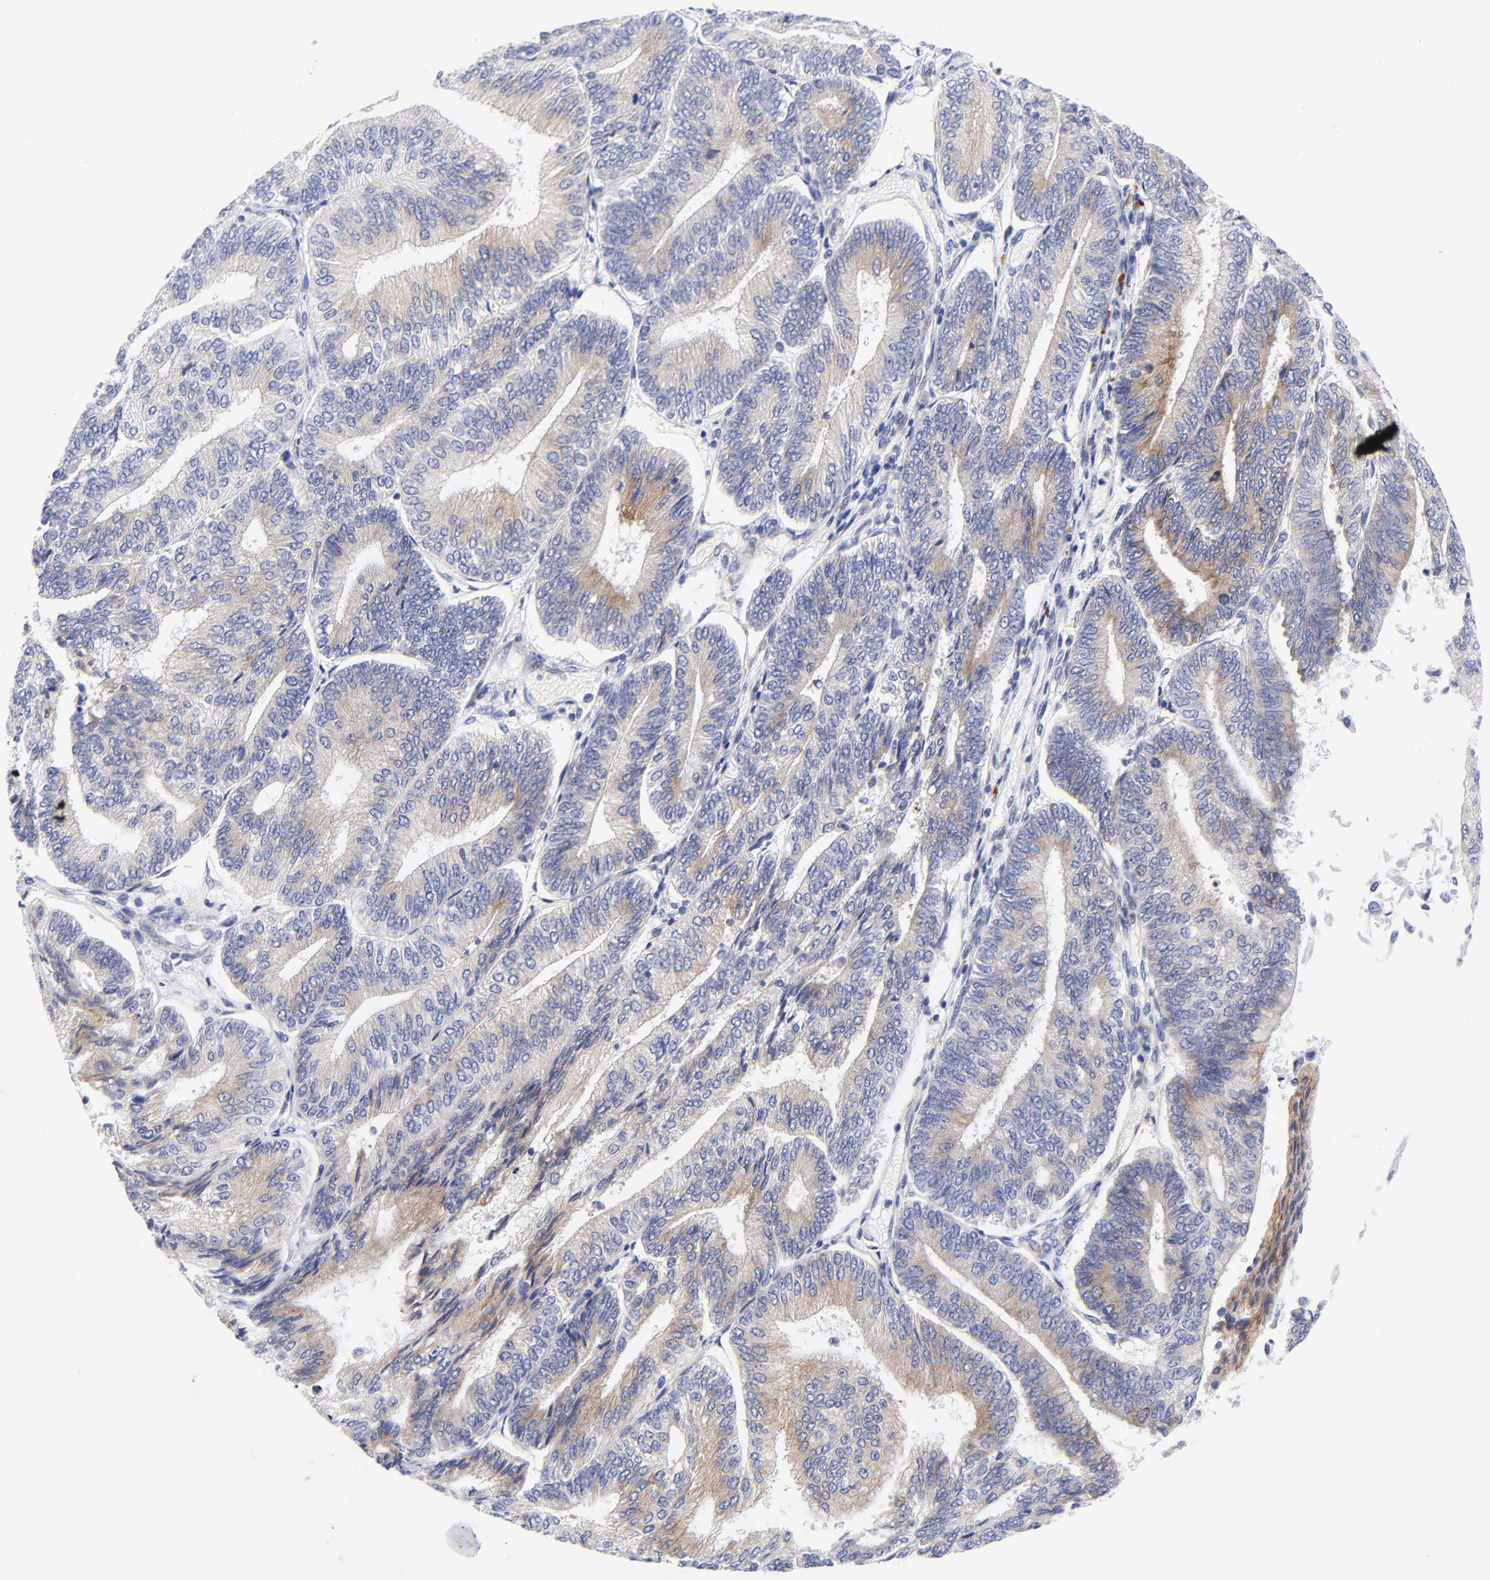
{"staining": {"intensity": "weak", "quantity": ">75%", "location": "cytoplasmic/membranous"}, "tissue": "endometrial cancer", "cell_type": "Tumor cells", "image_type": "cancer", "snomed": [{"axis": "morphology", "description": "Adenocarcinoma, NOS"}, {"axis": "topography", "description": "Endometrium"}], "caption": "Immunohistochemistry (DAB (3,3'-diaminobenzidine)) staining of human endometrial cancer (adenocarcinoma) reveals weak cytoplasmic/membranous protein positivity in about >75% of tumor cells. The staining was performed using DAB (3,3'-diaminobenzidine) to visualize the protein expression in brown, while the nuclei were stained in blue with hematoxylin (Magnification: 20x).", "gene": "AFF2", "patient": {"sex": "female", "age": 55}}